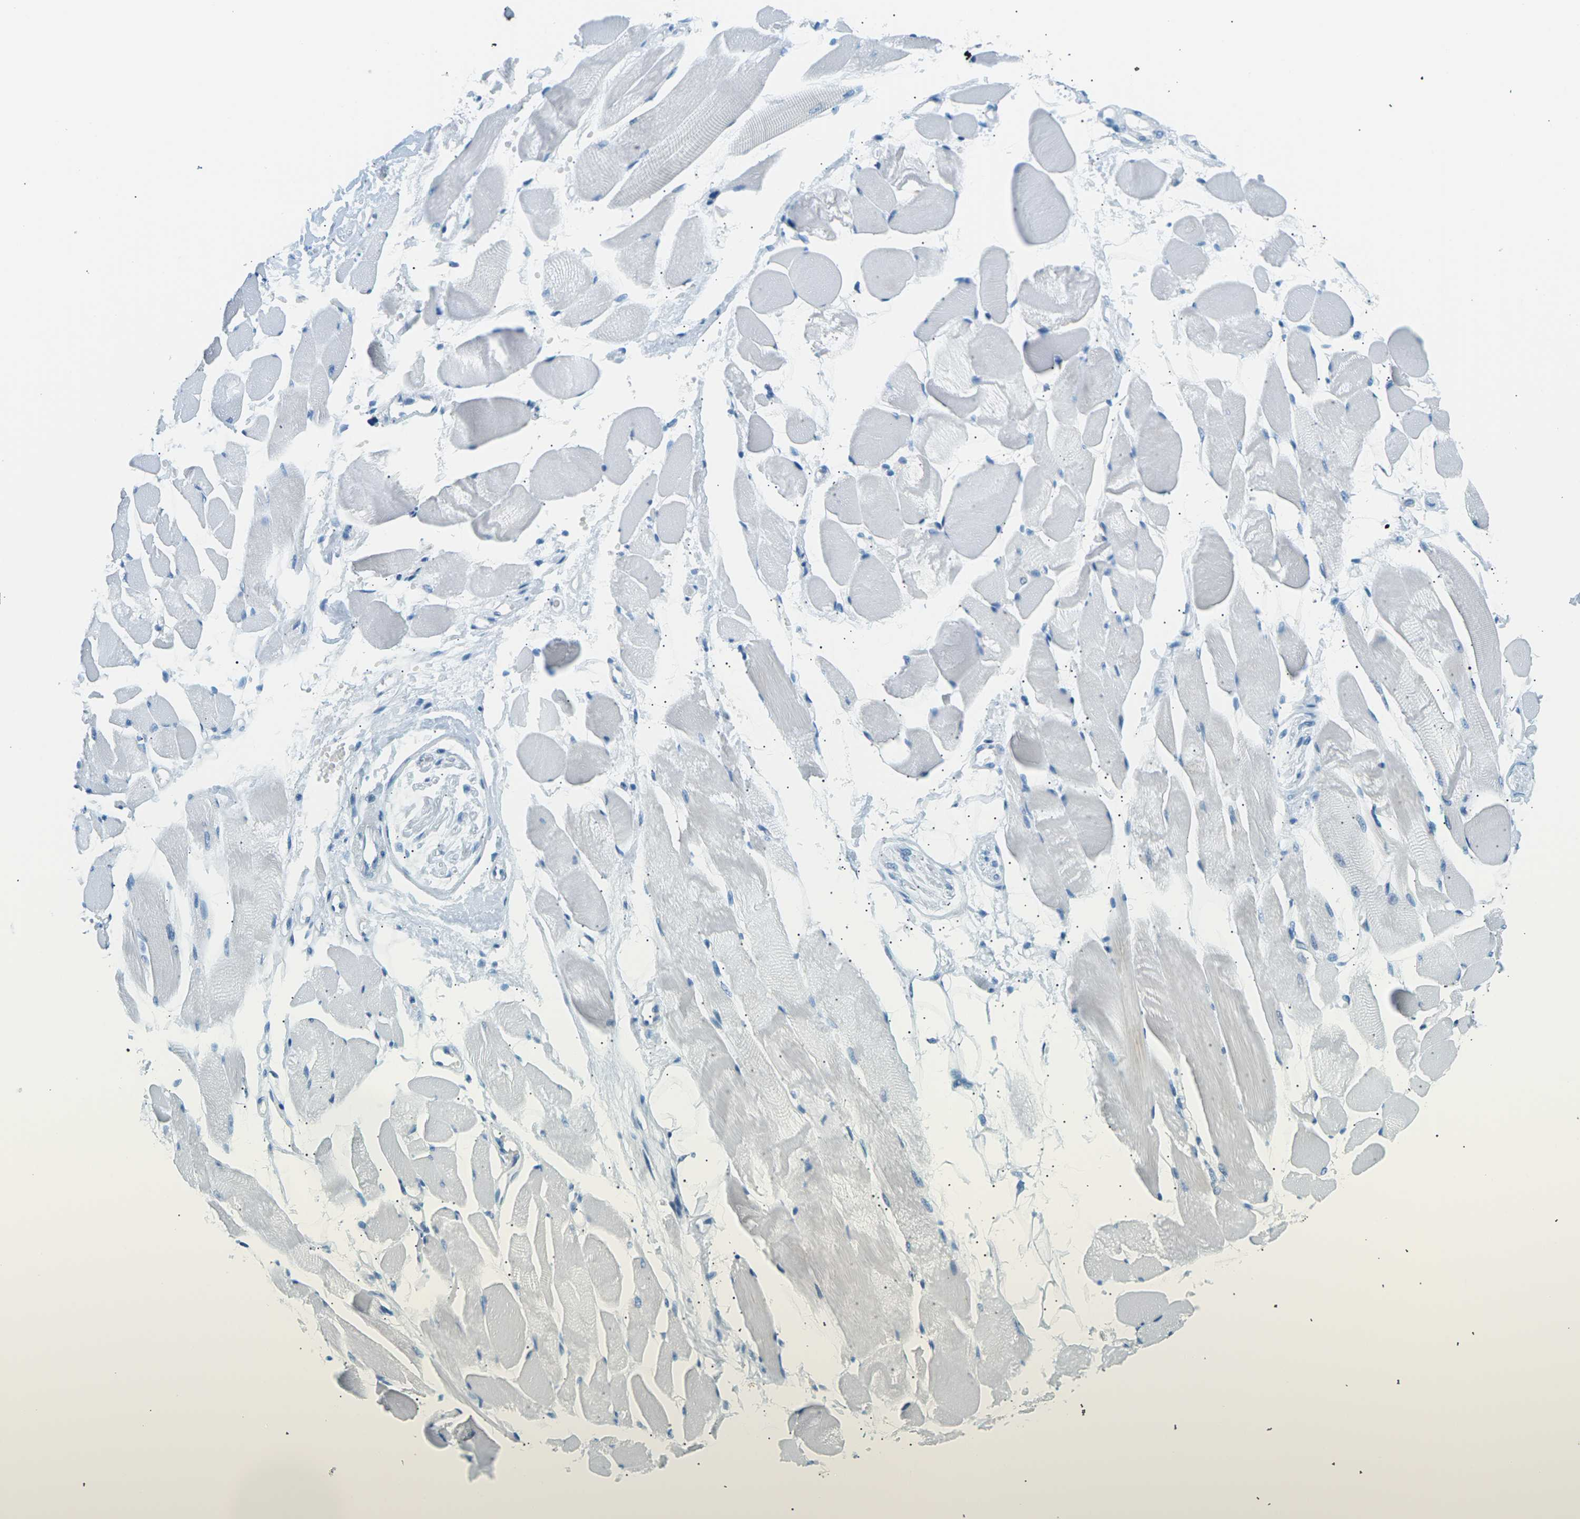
{"staining": {"intensity": "negative", "quantity": "none", "location": "none"}, "tissue": "skeletal muscle", "cell_type": "Myocytes", "image_type": "normal", "snomed": [{"axis": "morphology", "description": "Normal tissue, NOS"}, {"axis": "topography", "description": "Skeletal muscle"}, {"axis": "topography", "description": "Peripheral nerve tissue"}], "caption": "IHC of normal skeletal muscle displays no expression in myocytes.", "gene": "SEPTIN5", "patient": {"sex": "female", "age": 84}}